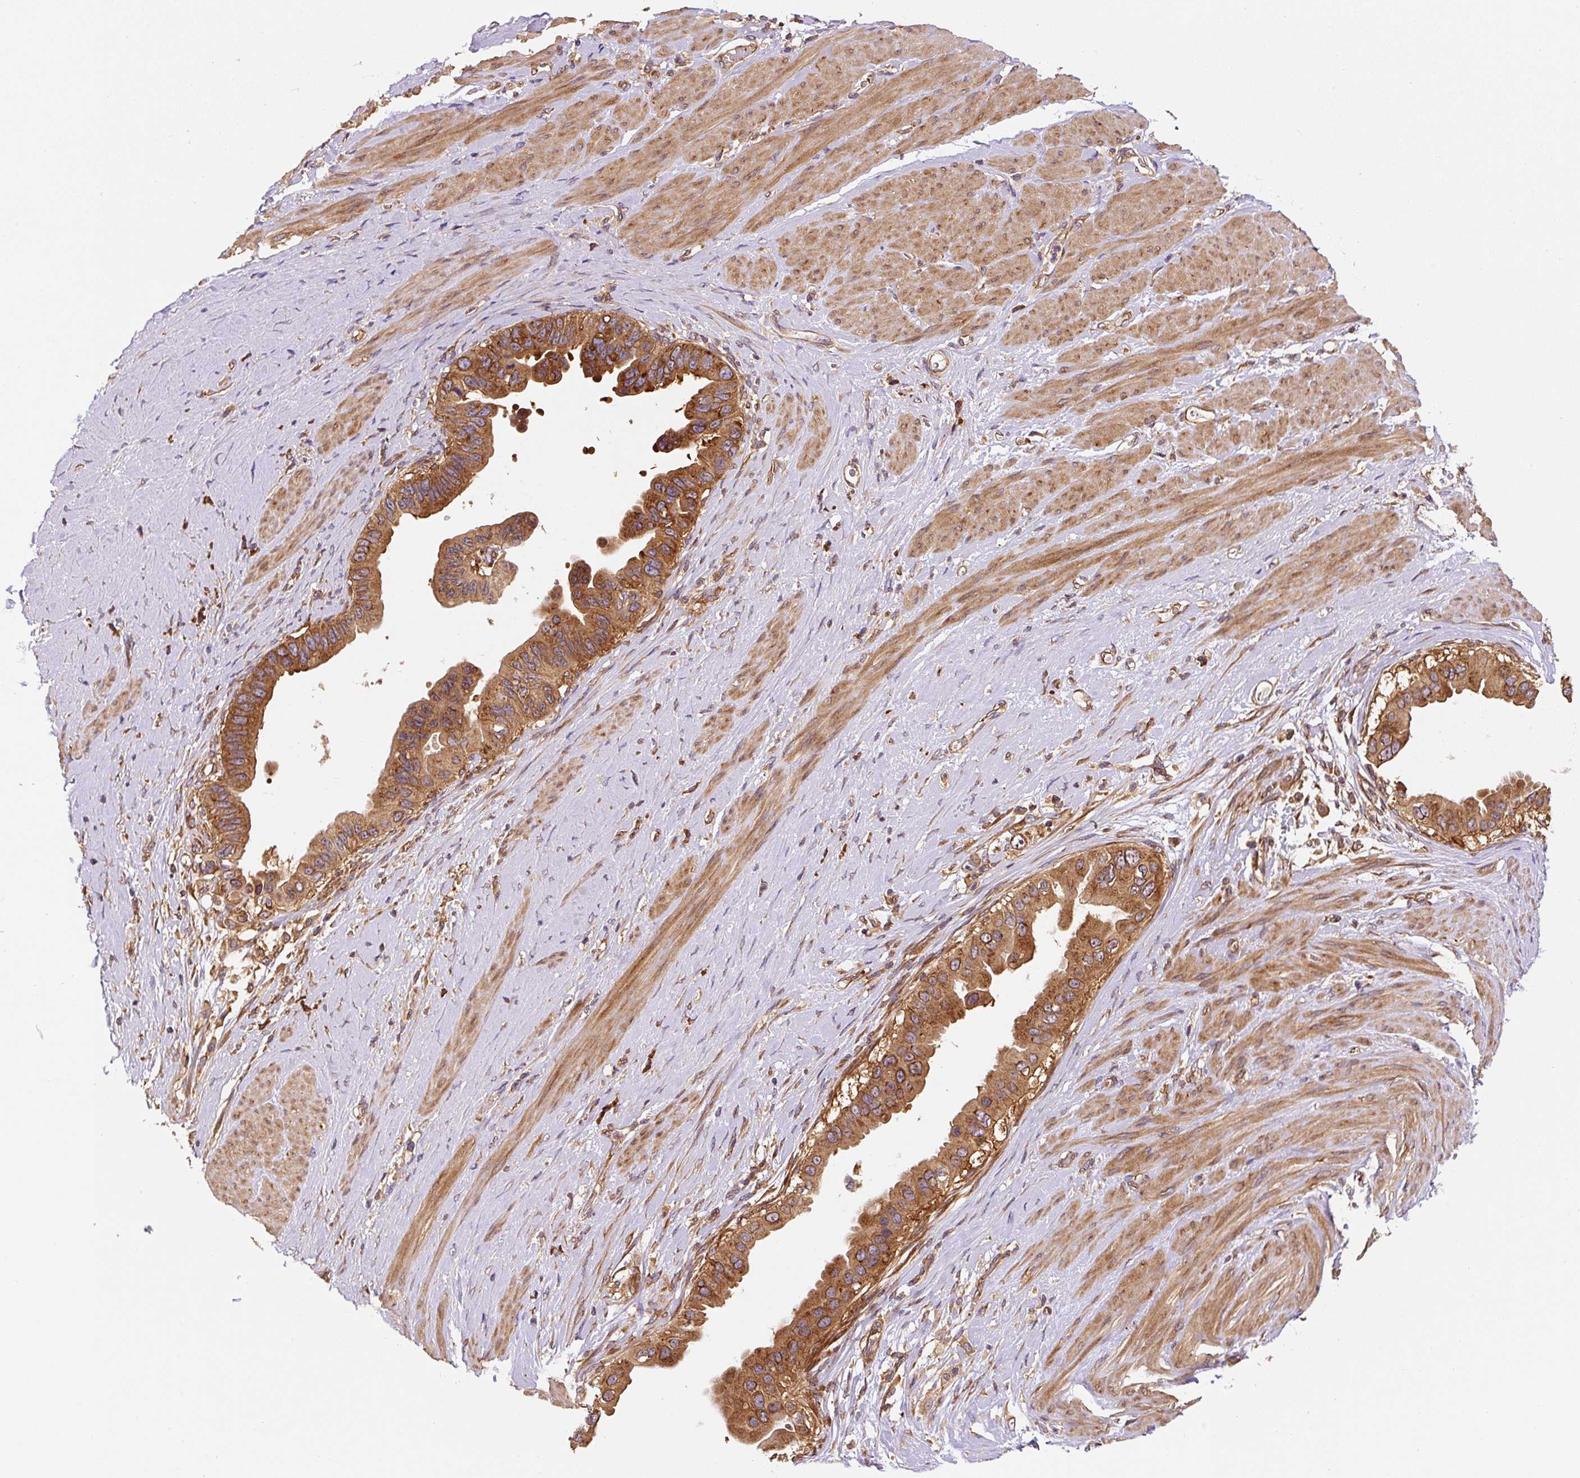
{"staining": {"intensity": "strong", "quantity": ">75%", "location": "cytoplasmic/membranous"}, "tissue": "pancreatic cancer", "cell_type": "Tumor cells", "image_type": "cancer", "snomed": [{"axis": "morphology", "description": "Adenocarcinoma, NOS"}, {"axis": "topography", "description": "Pancreas"}], "caption": "Brown immunohistochemical staining in human adenocarcinoma (pancreatic) displays strong cytoplasmic/membranous staining in about >75% of tumor cells.", "gene": "EIF2S2", "patient": {"sex": "female", "age": 56}}